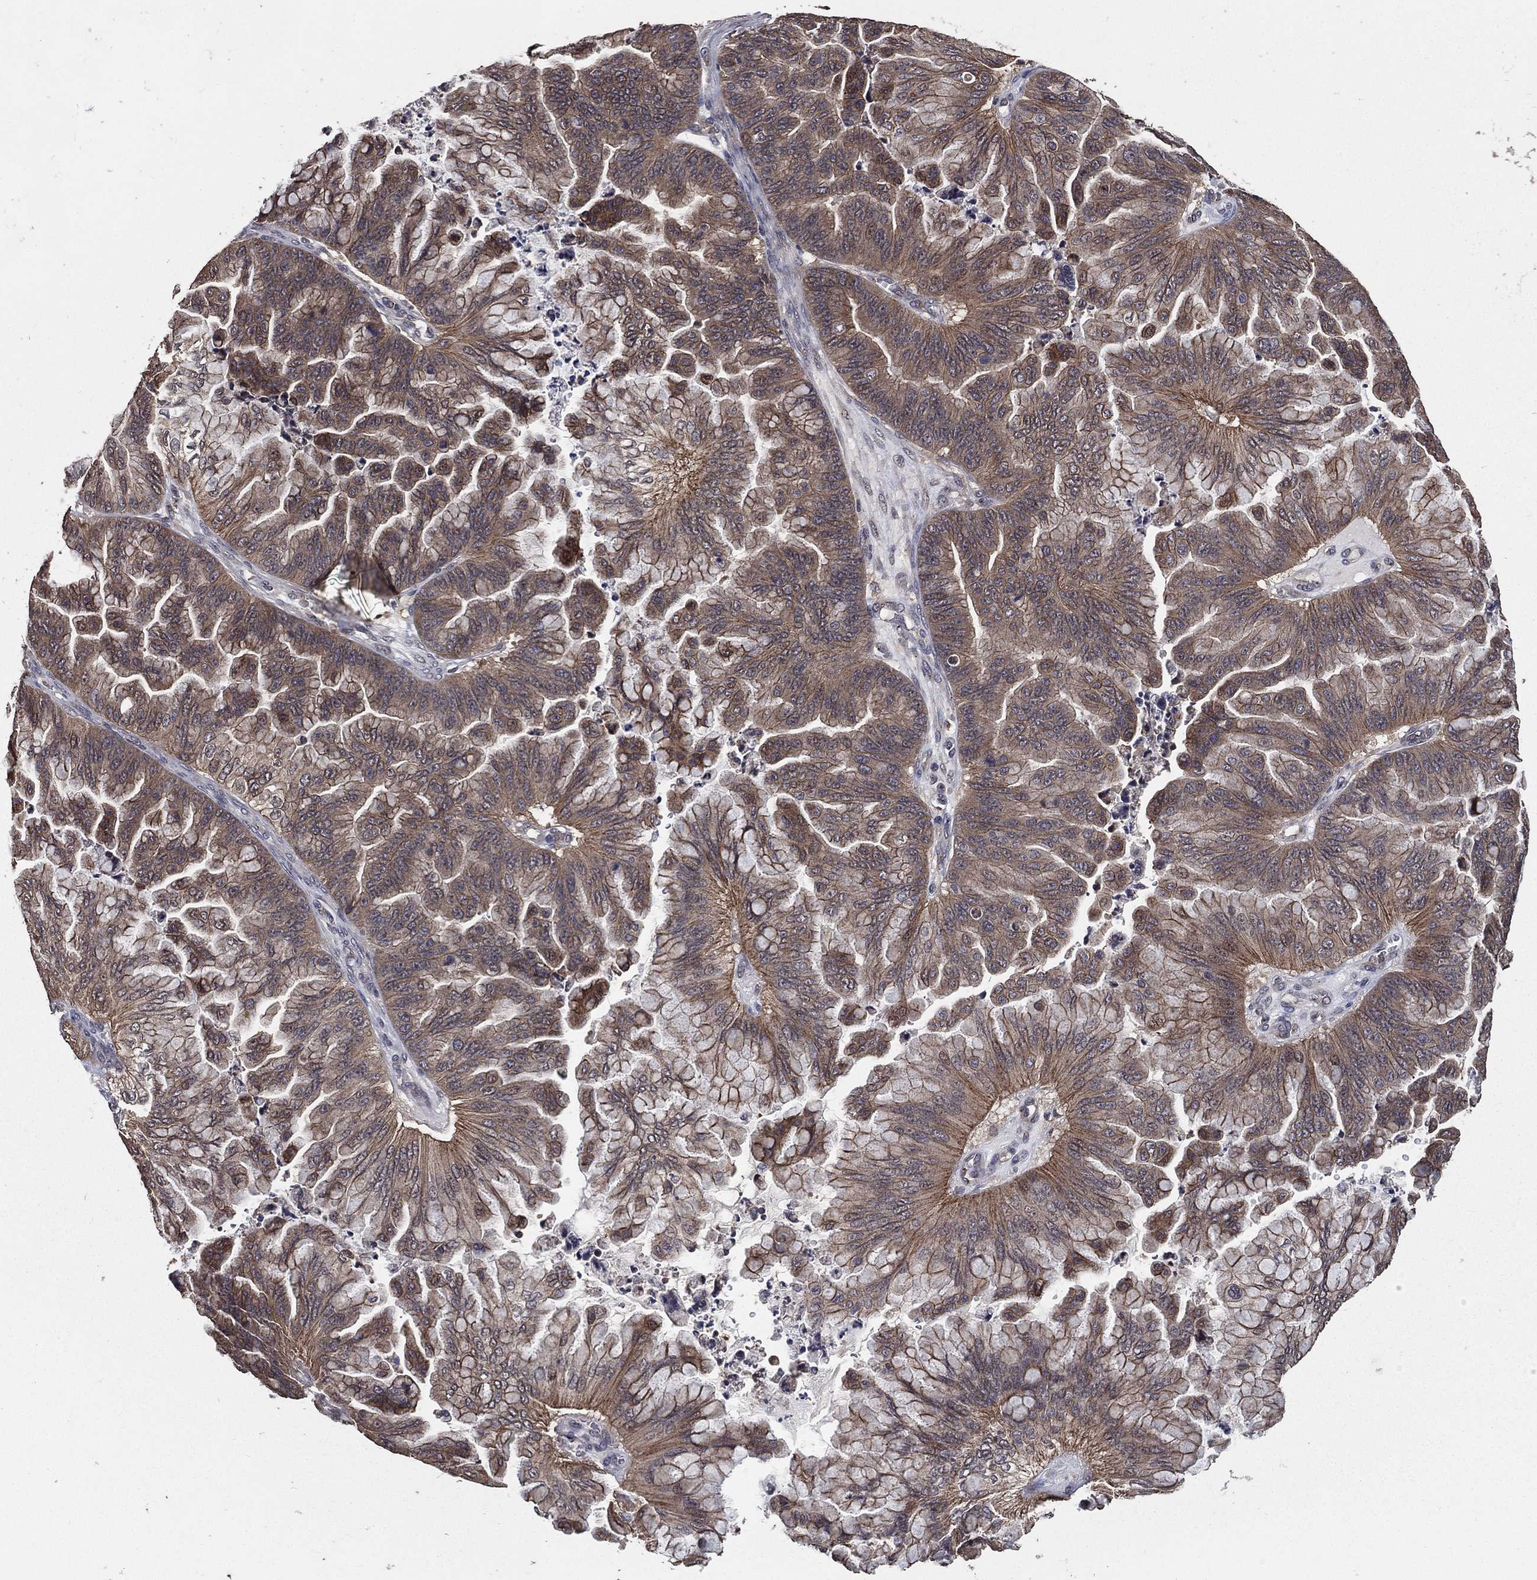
{"staining": {"intensity": "moderate", "quantity": "25%-75%", "location": "cytoplasmic/membranous"}, "tissue": "ovarian cancer", "cell_type": "Tumor cells", "image_type": "cancer", "snomed": [{"axis": "morphology", "description": "Cystadenocarcinoma, mucinous, NOS"}, {"axis": "topography", "description": "Ovary"}], "caption": "Mucinous cystadenocarcinoma (ovarian) tissue shows moderate cytoplasmic/membranous expression in approximately 25%-75% of tumor cells", "gene": "PCNT", "patient": {"sex": "female", "age": 67}}